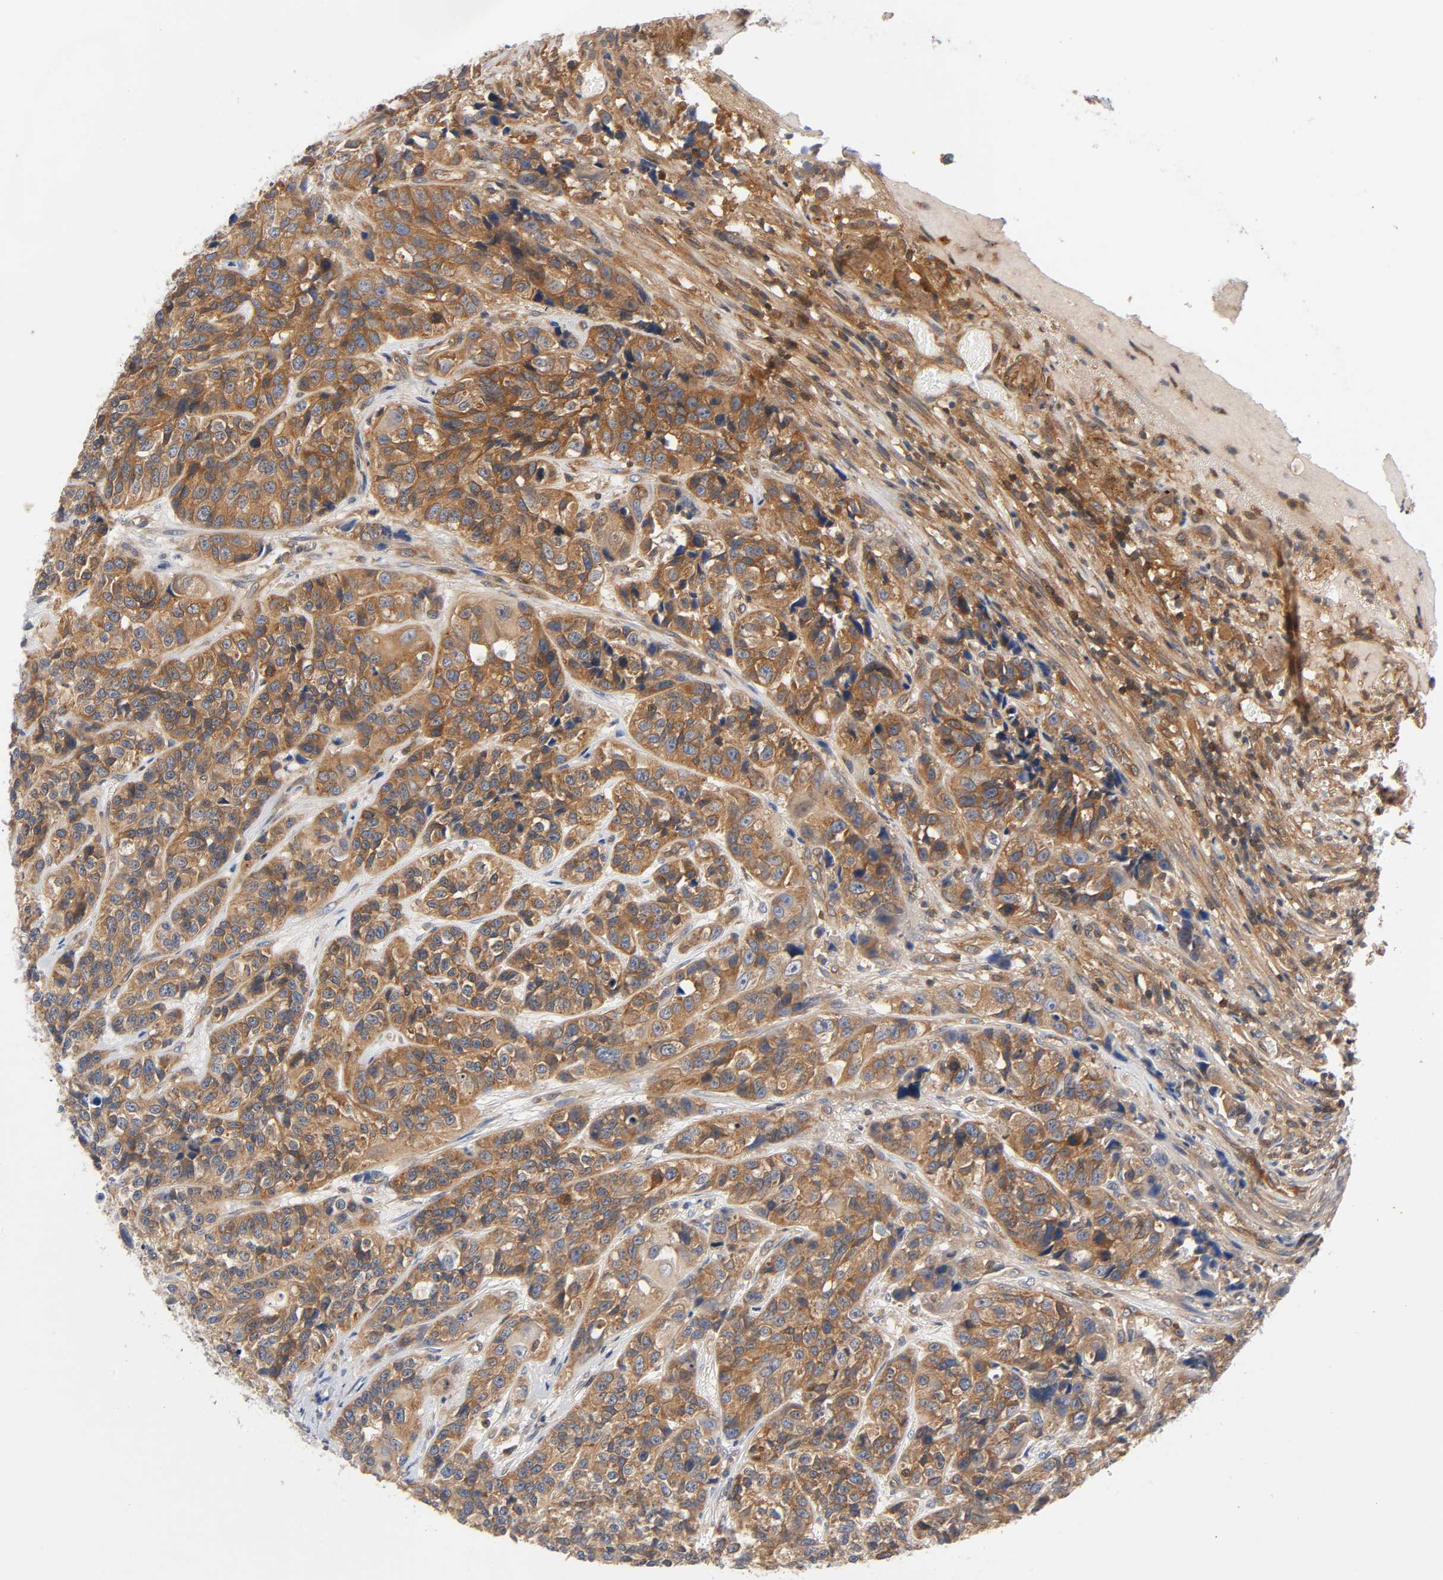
{"staining": {"intensity": "moderate", "quantity": ">75%", "location": "cytoplasmic/membranous"}, "tissue": "urothelial cancer", "cell_type": "Tumor cells", "image_type": "cancer", "snomed": [{"axis": "morphology", "description": "Urothelial carcinoma, High grade"}, {"axis": "topography", "description": "Urinary bladder"}], "caption": "A brown stain labels moderate cytoplasmic/membranous expression of a protein in human urothelial cancer tumor cells. (Brightfield microscopy of DAB IHC at high magnification).", "gene": "PRKAB1", "patient": {"sex": "female", "age": 81}}